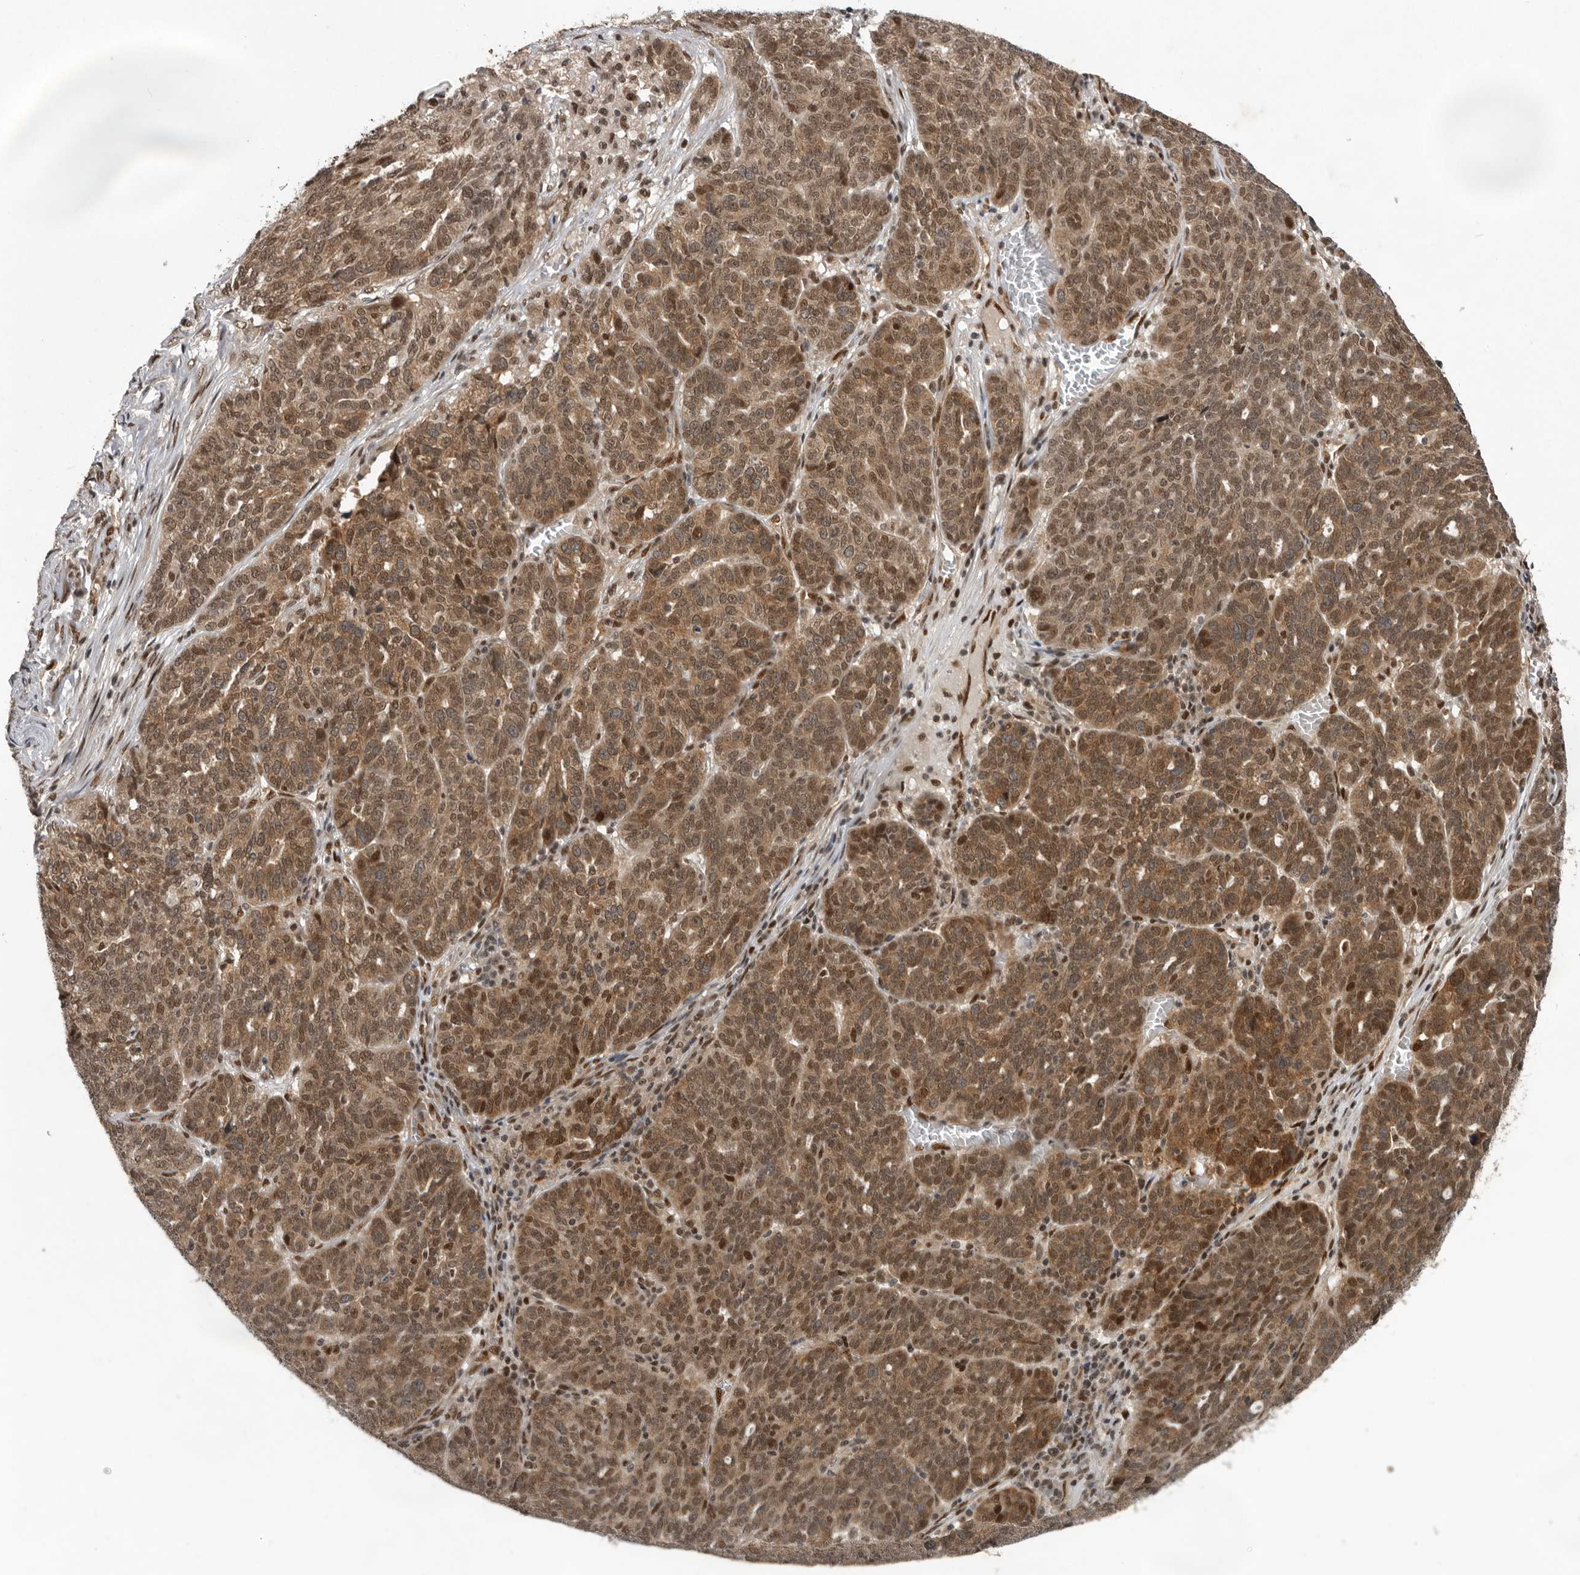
{"staining": {"intensity": "moderate", "quantity": ">75%", "location": "cytoplasmic/membranous,nuclear"}, "tissue": "ovarian cancer", "cell_type": "Tumor cells", "image_type": "cancer", "snomed": [{"axis": "morphology", "description": "Cystadenocarcinoma, serous, NOS"}, {"axis": "topography", "description": "Ovary"}], "caption": "This is an image of immunohistochemistry (IHC) staining of serous cystadenocarcinoma (ovarian), which shows moderate staining in the cytoplasmic/membranous and nuclear of tumor cells.", "gene": "CDC27", "patient": {"sex": "female", "age": 59}}